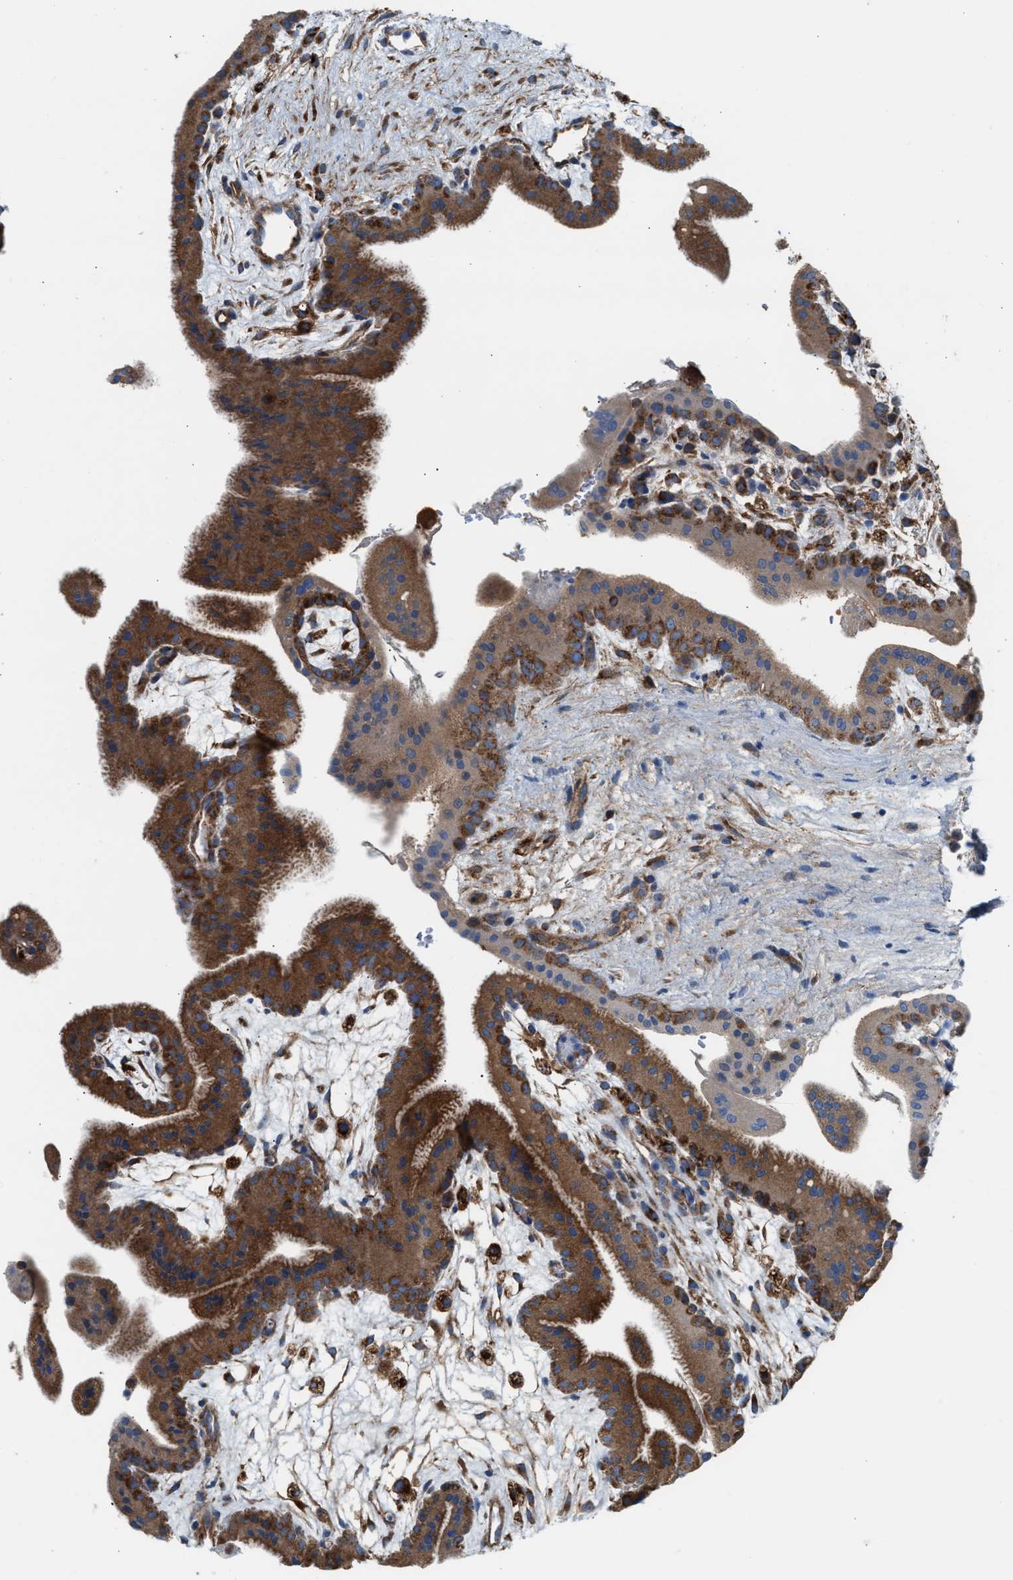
{"staining": {"intensity": "moderate", "quantity": ">75%", "location": "cytoplasmic/membranous"}, "tissue": "placenta", "cell_type": "Decidual cells", "image_type": "normal", "snomed": [{"axis": "morphology", "description": "Normal tissue, NOS"}, {"axis": "topography", "description": "Placenta"}], "caption": "Protein analysis of unremarkable placenta exhibits moderate cytoplasmic/membranous staining in approximately >75% of decidual cells.", "gene": "TBC1D15", "patient": {"sex": "female", "age": 35}}